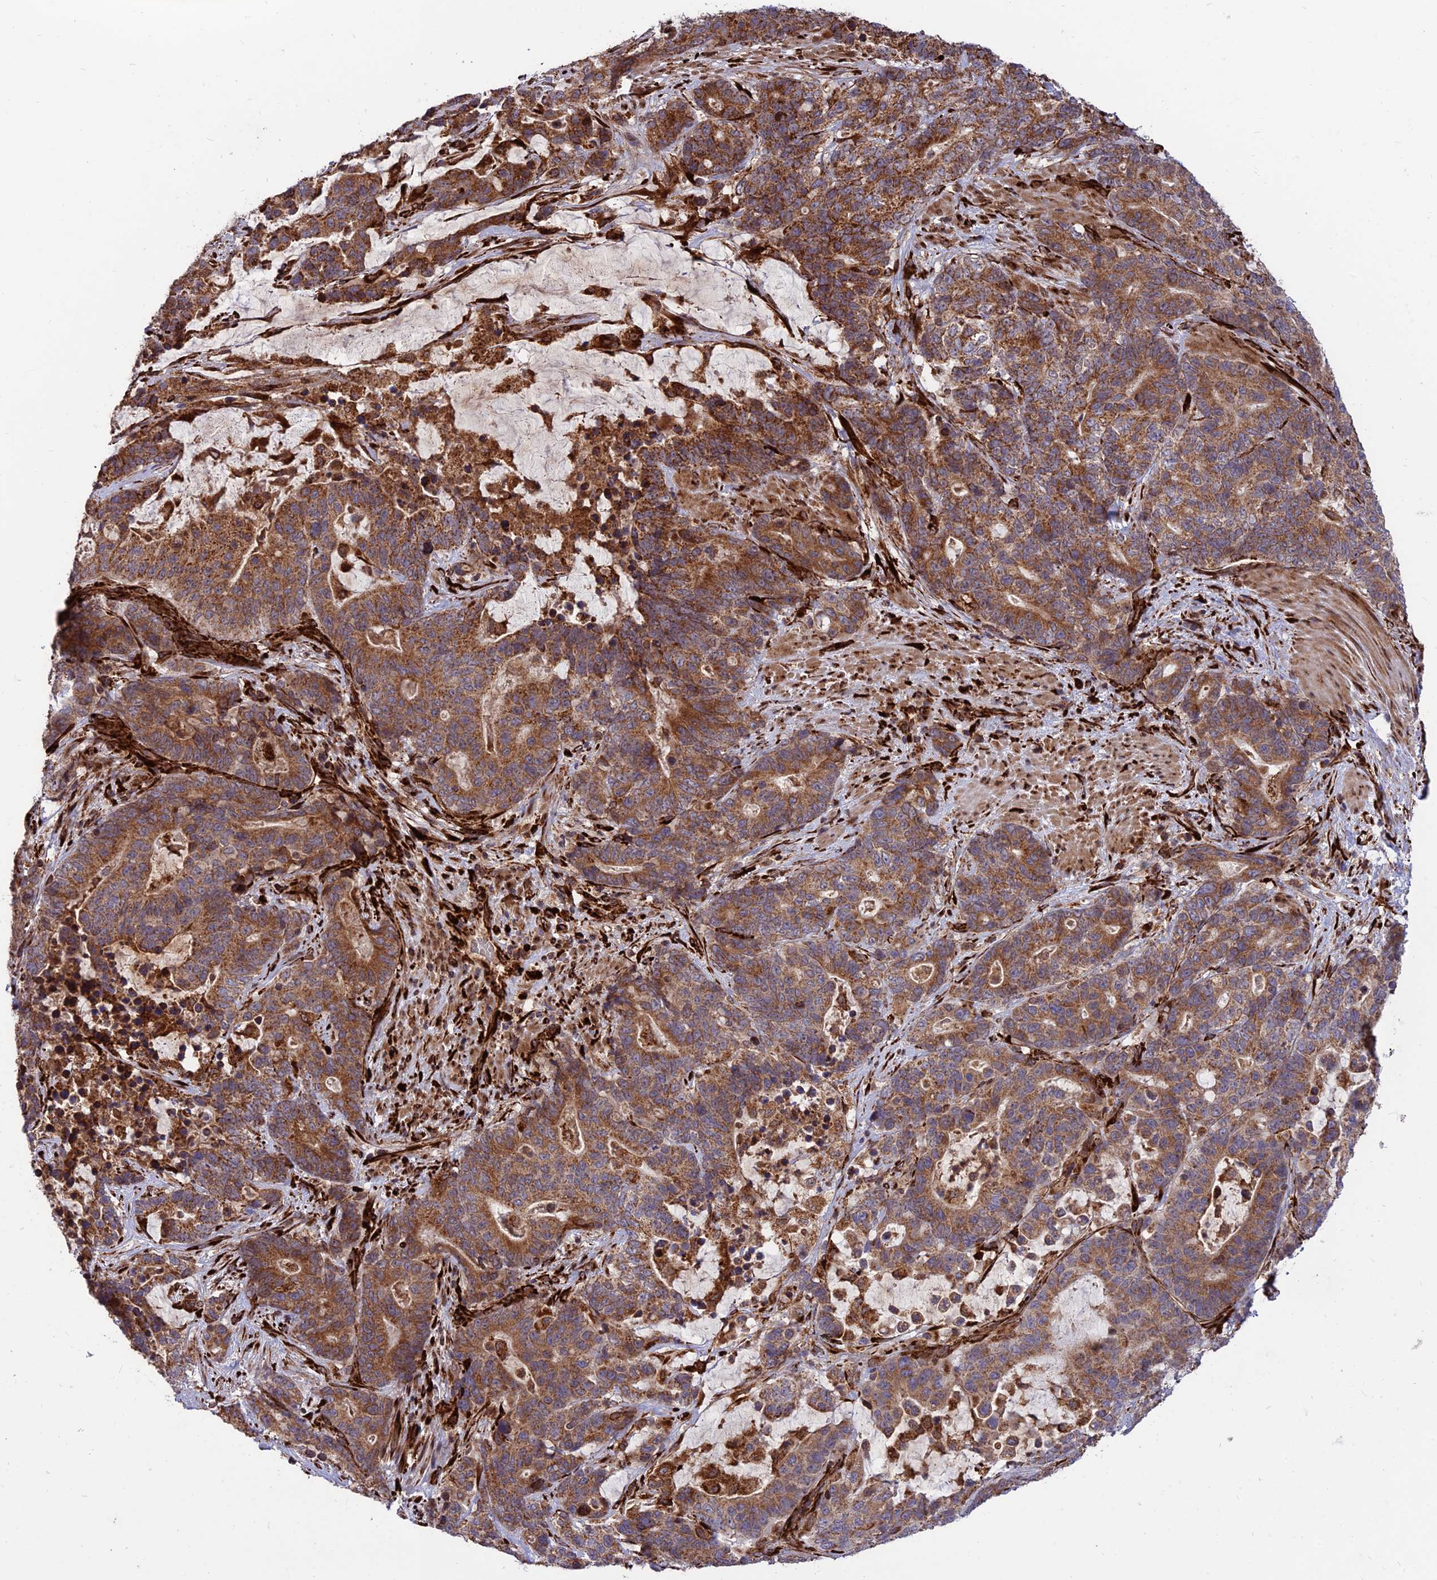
{"staining": {"intensity": "strong", "quantity": ">75%", "location": "cytoplasmic/membranous"}, "tissue": "stomach cancer", "cell_type": "Tumor cells", "image_type": "cancer", "snomed": [{"axis": "morphology", "description": "Adenocarcinoma, NOS"}, {"axis": "topography", "description": "Stomach"}], "caption": "There is high levels of strong cytoplasmic/membranous staining in tumor cells of stomach cancer, as demonstrated by immunohistochemical staining (brown color).", "gene": "CRTAP", "patient": {"sex": "female", "age": 76}}